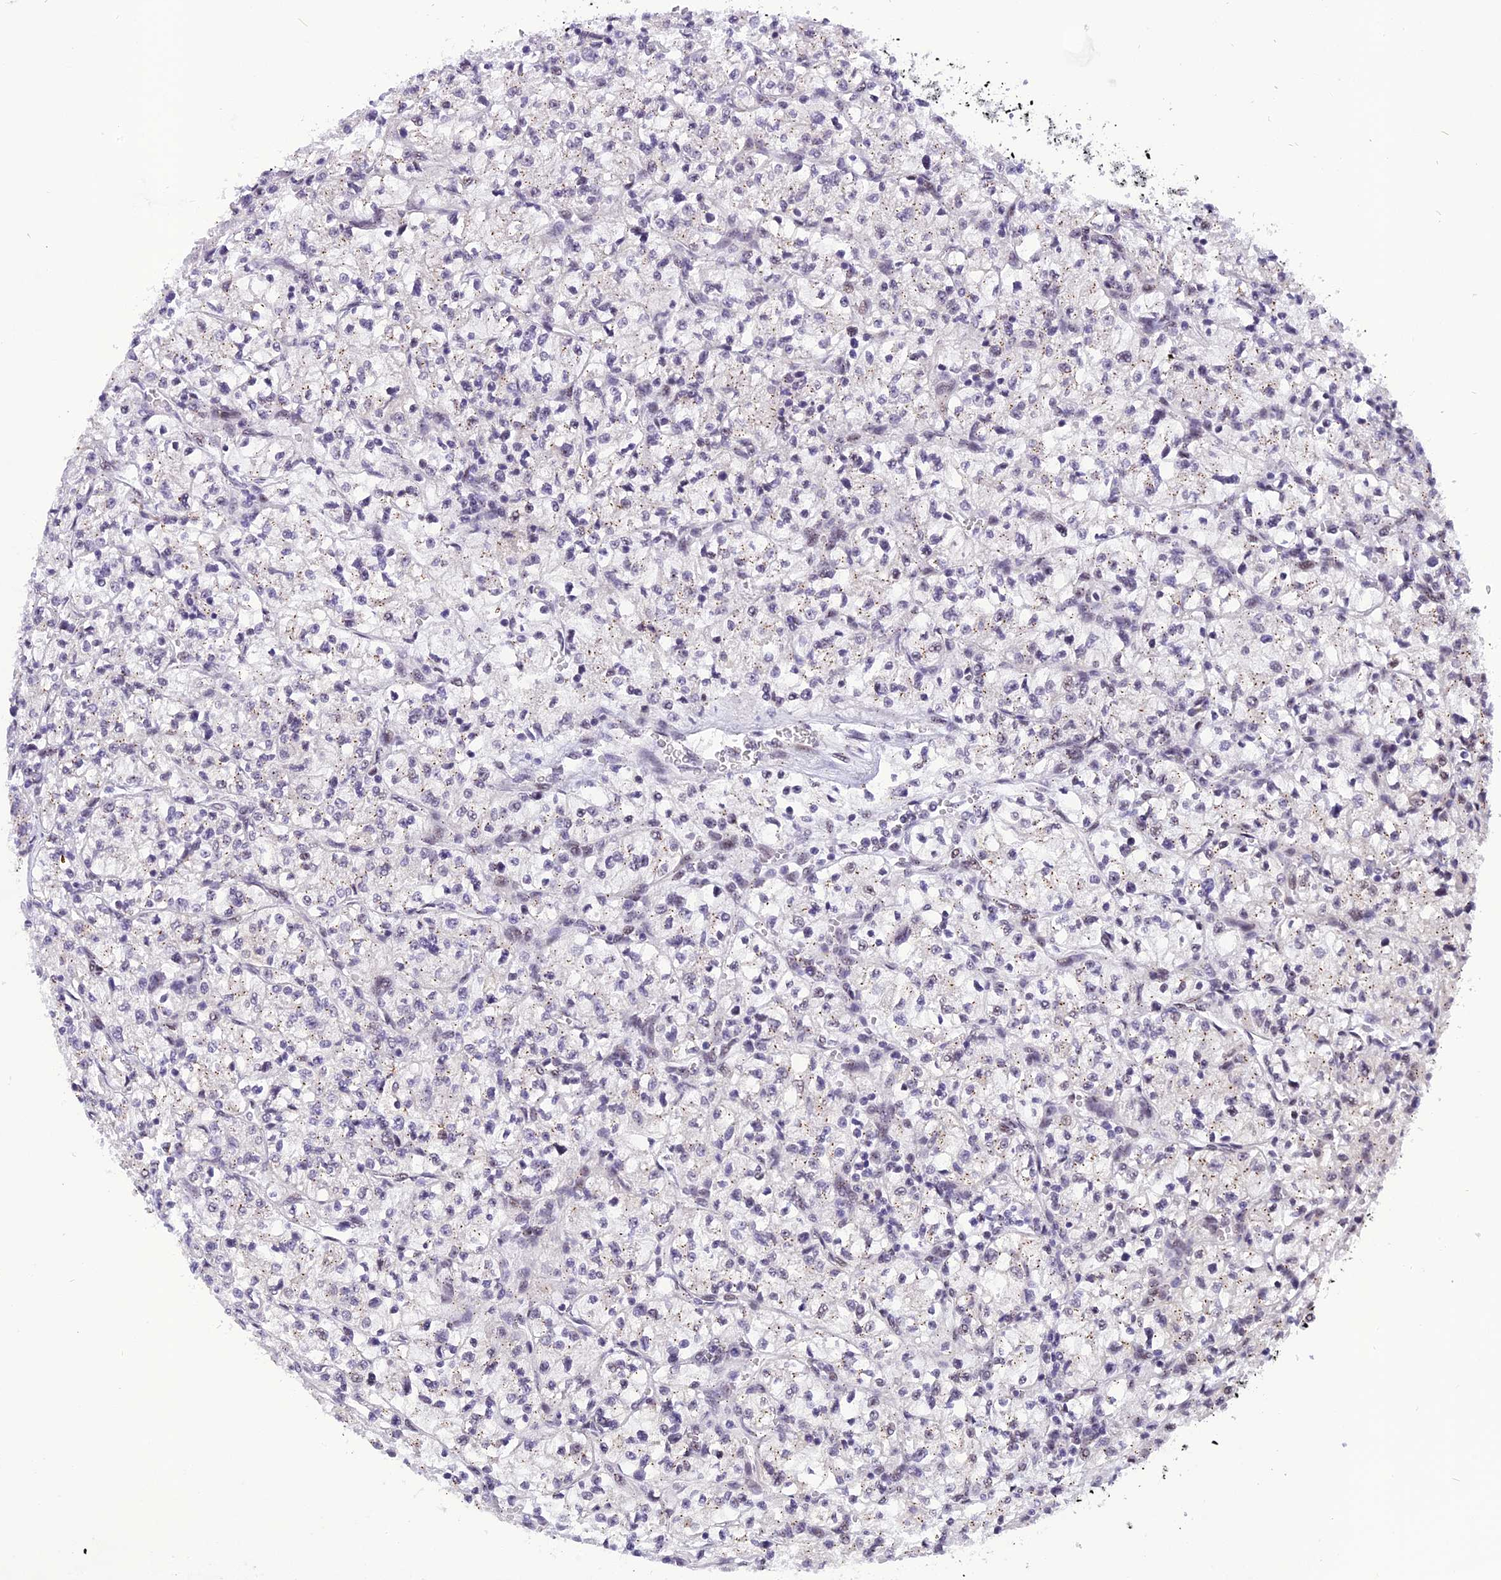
{"staining": {"intensity": "negative", "quantity": "none", "location": "none"}, "tissue": "renal cancer", "cell_type": "Tumor cells", "image_type": "cancer", "snomed": [{"axis": "morphology", "description": "Adenocarcinoma, NOS"}, {"axis": "topography", "description": "Kidney"}], "caption": "An immunohistochemistry (IHC) photomicrograph of renal cancer is shown. There is no staining in tumor cells of renal cancer.", "gene": "IRF2BP1", "patient": {"sex": "female", "age": 64}}